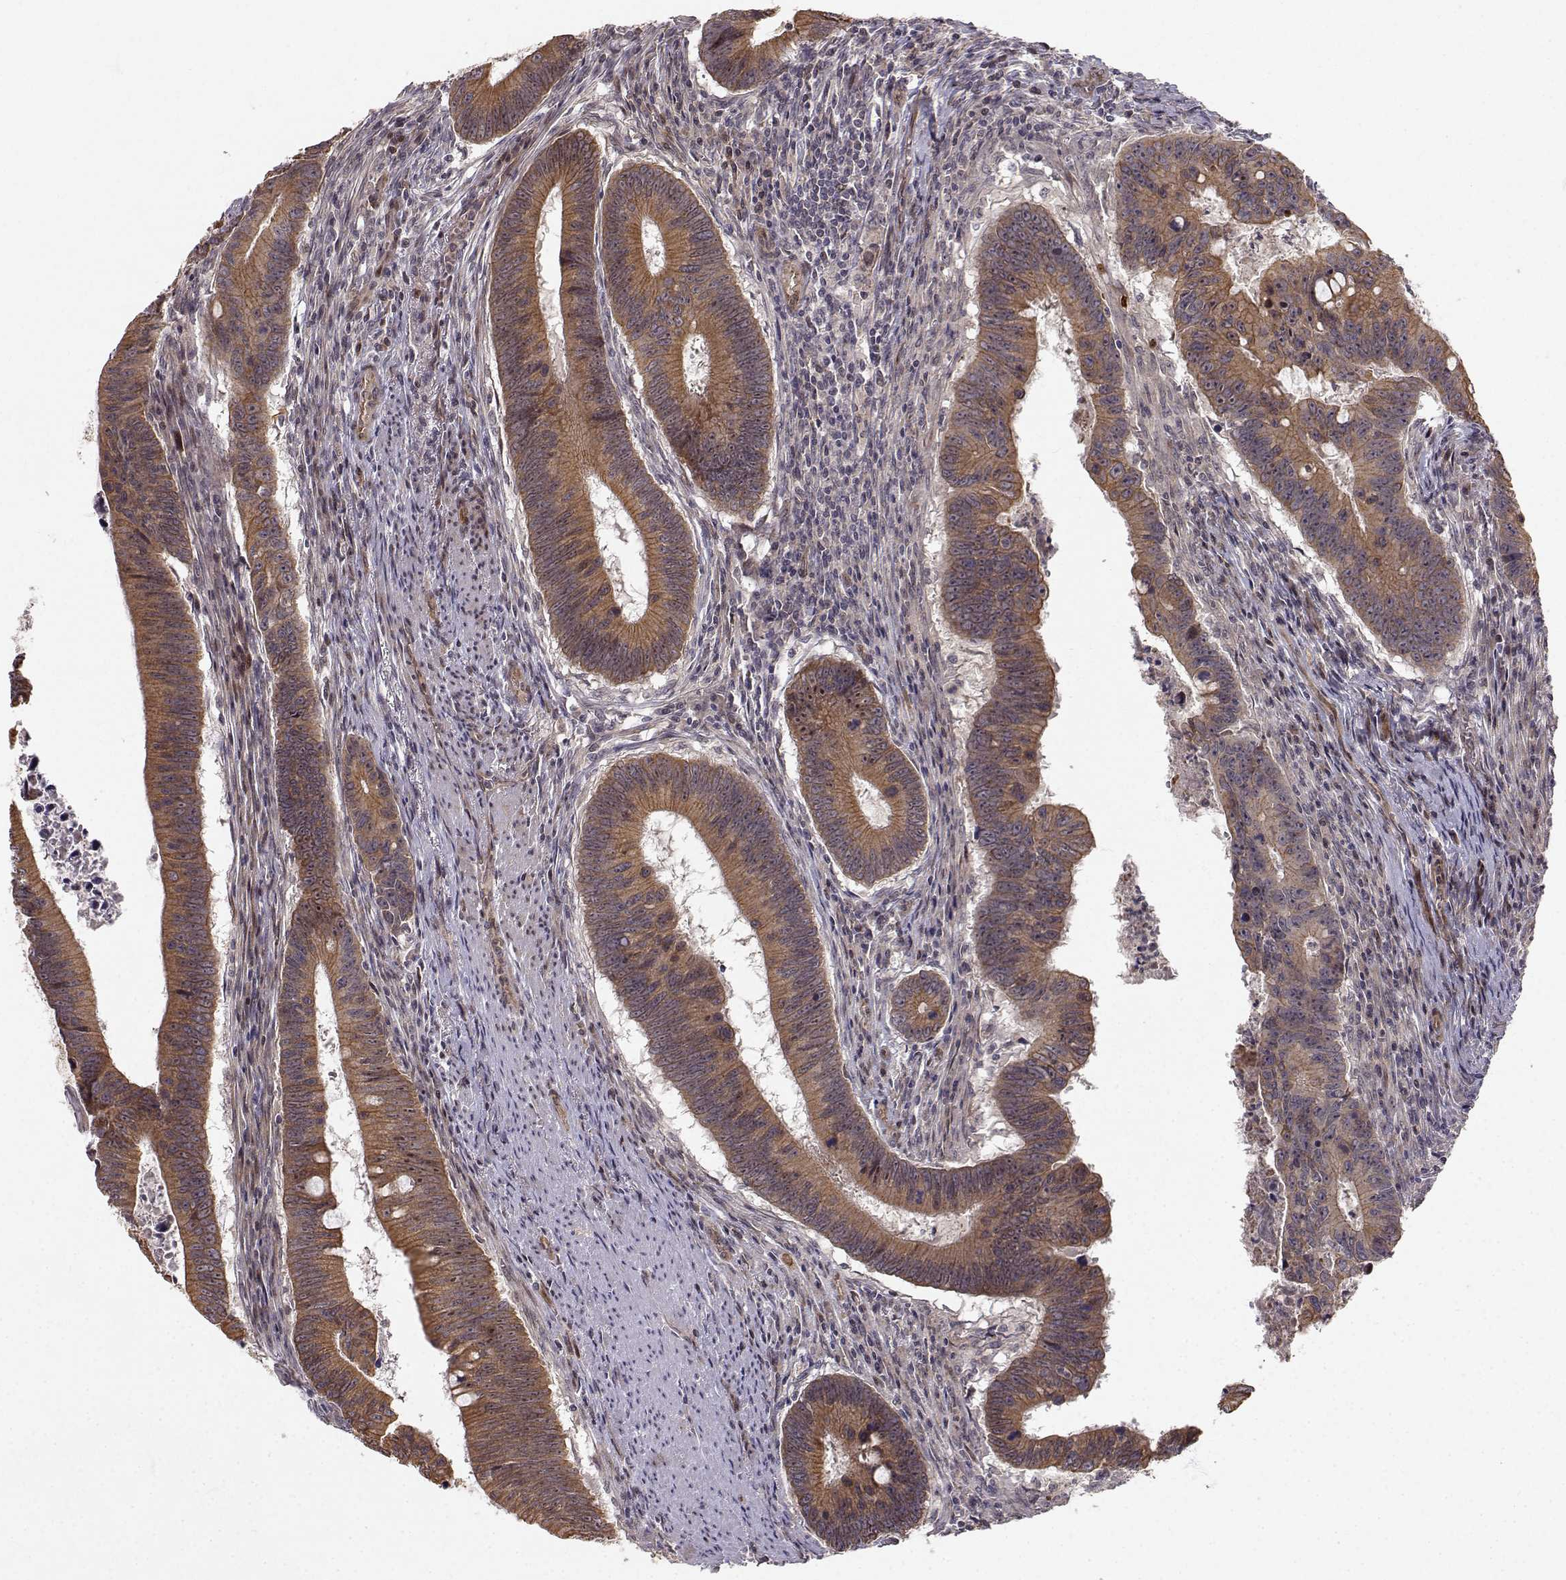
{"staining": {"intensity": "moderate", "quantity": "25%-75%", "location": "cytoplasmic/membranous"}, "tissue": "colorectal cancer", "cell_type": "Tumor cells", "image_type": "cancer", "snomed": [{"axis": "morphology", "description": "Adenocarcinoma, NOS"}, {"axis": "topography", "description": "Colon"}], "caption": "High-magnification brightfield microscopy of adenocarcinoma (colorectal) stained with DAB (3,3'-diaminobenzidine) (brown) and counterstained with hematoxylin (blue). tumor cells exhibit moderate cytoplasmic/membranous expression is identified in about25%-75% of cells. The staining is performed using DAB brown chromogen to label protein expression. The nuclei are counter-stained blue using hematoxylin.", "gene": "APC", "patient": {"sex": "female", "age": 87}}